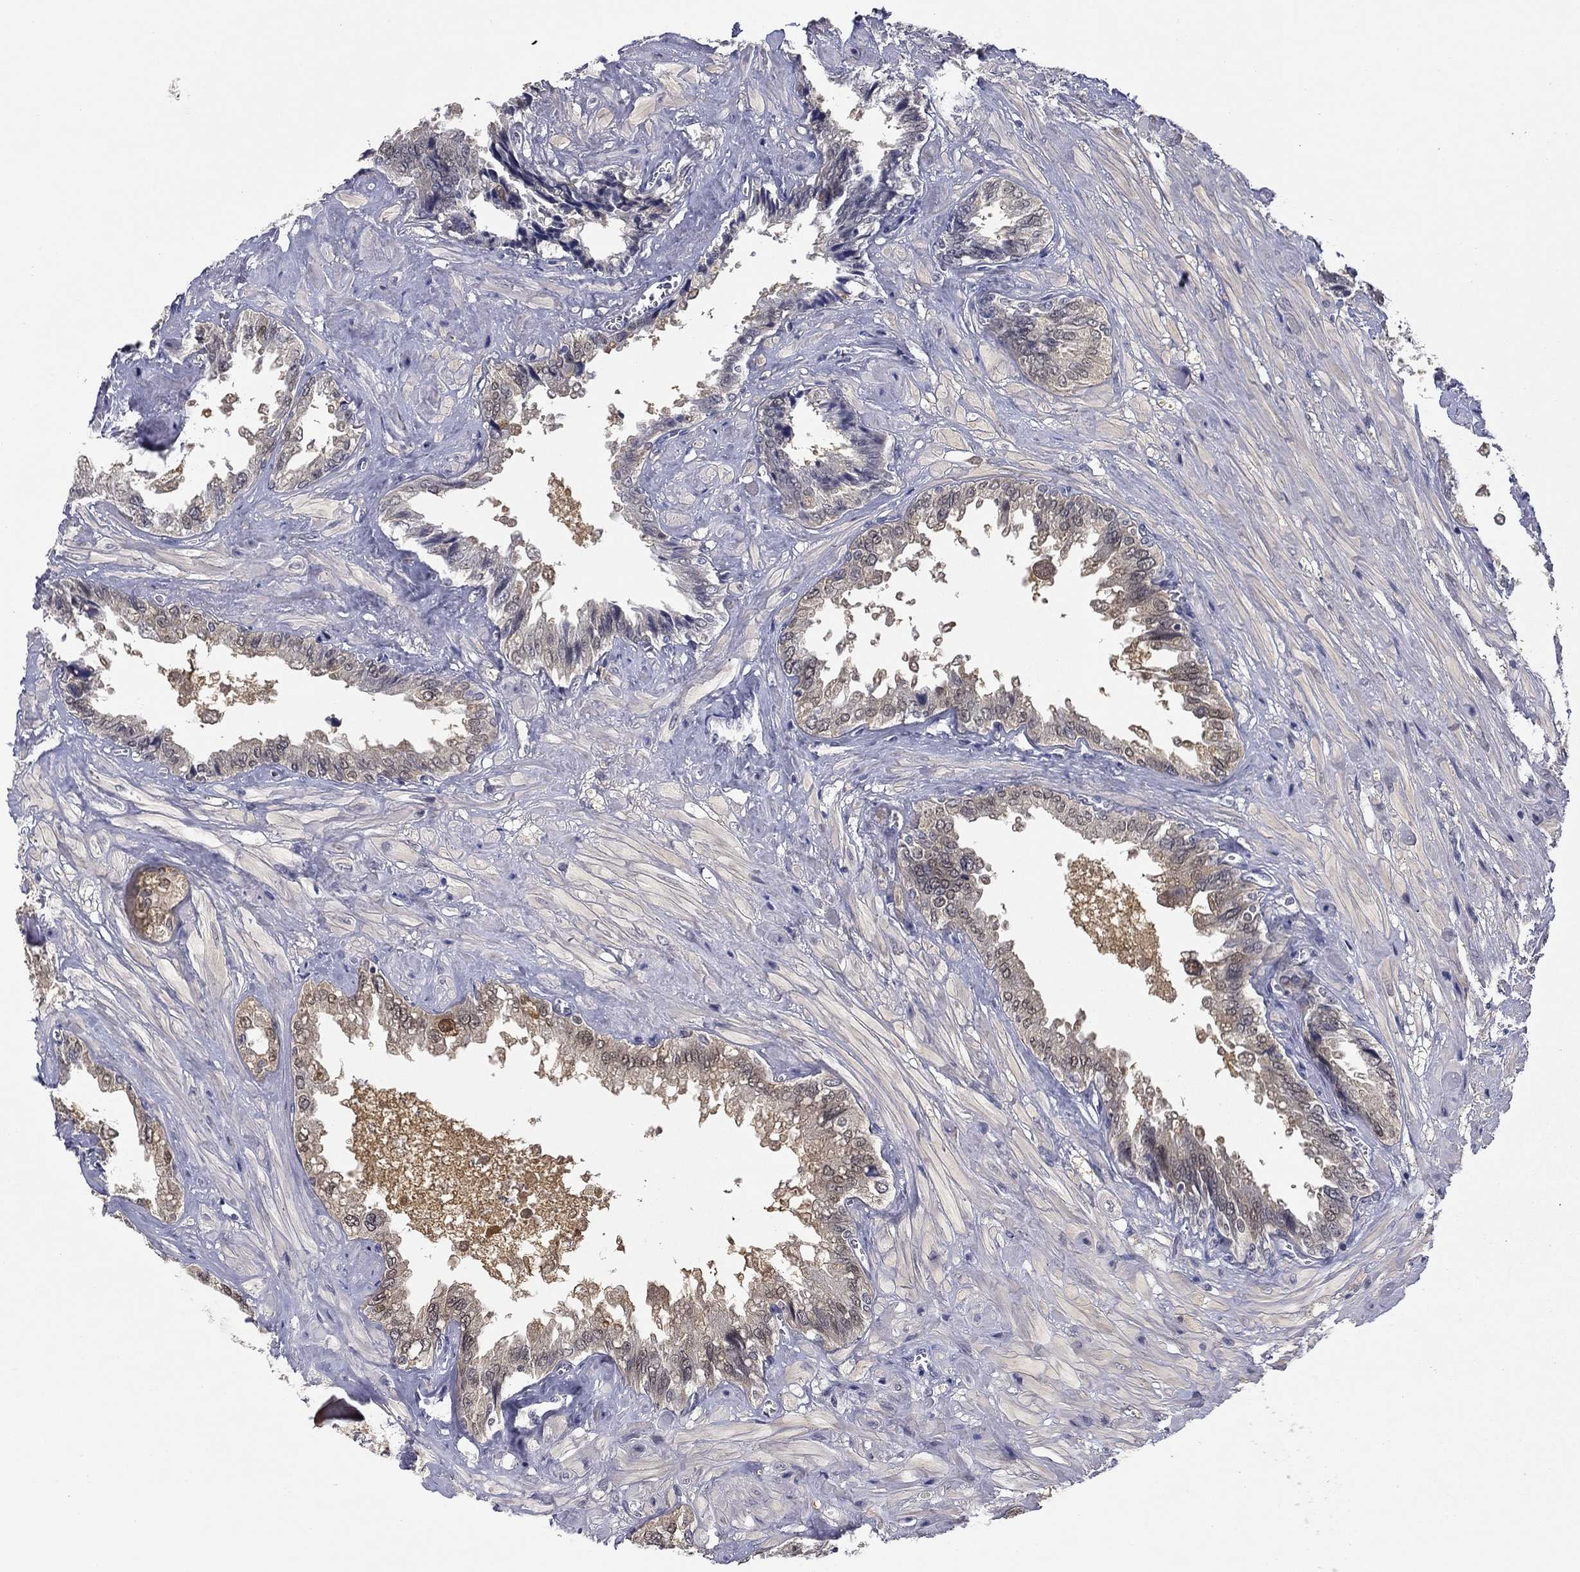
{"staining": {"intensity": "negative", "quantity": "none", "location": "none"}, "tissue": "seminal vesicle", "cell_type": "Glandular cells", "image_type": "normal", "snomed": [{"axis": "morphology", "description": "Normal tissue, NOS"}, {"axis": "topography", "description": "Seminal veicle"}], "caption": "Glandular cells are negative for protein expression in benign human seminal vesicle. (Brightfield microscopy of DAB (3,3'-diaminobenzidine) immunohistochemistry (IHC) at high magnification).", "gene": "DDTL", "patient": {"sex": "male", "age": 67}}